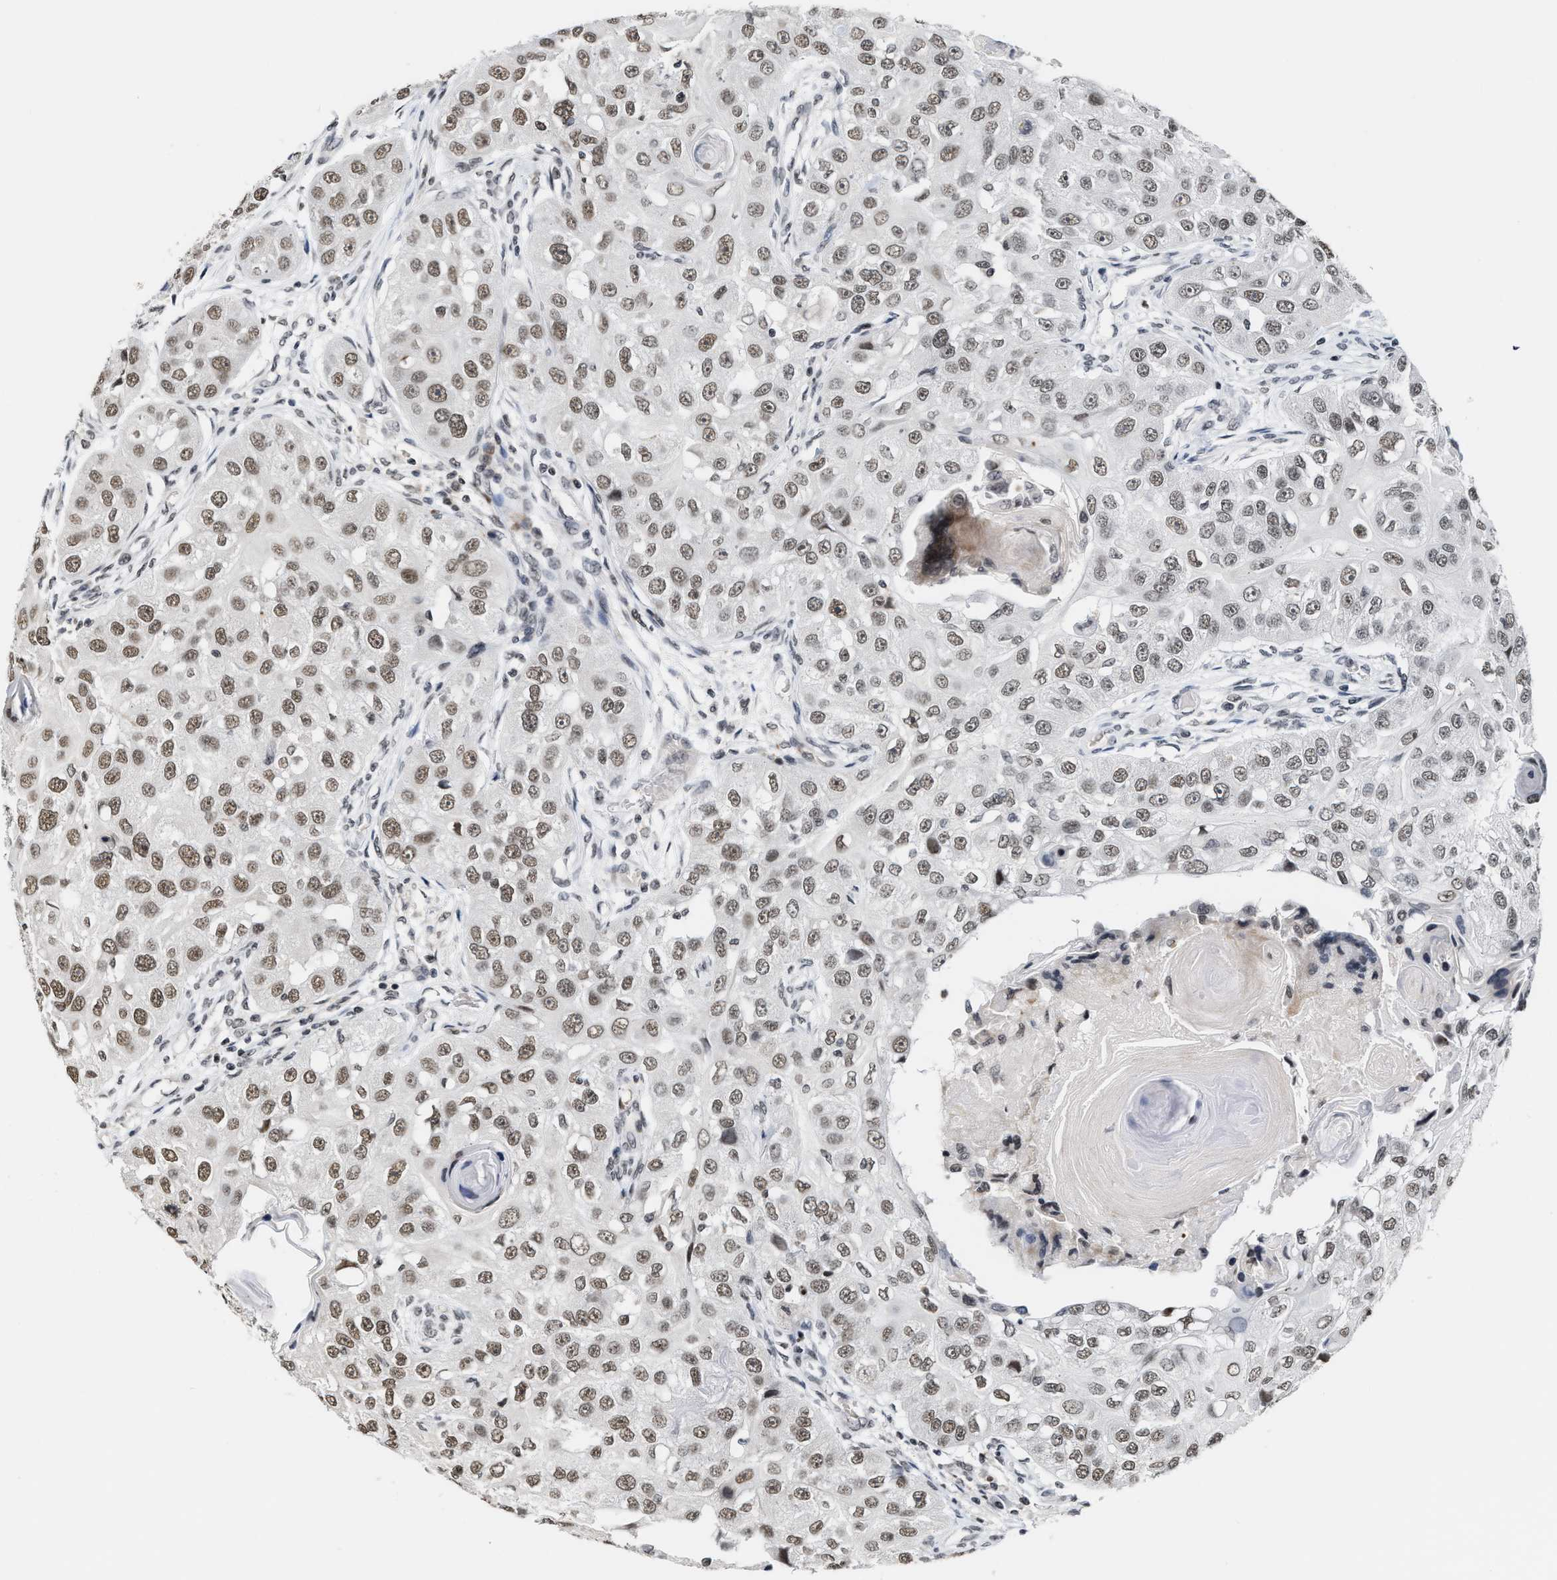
{"staining": {"intensity": "weak", "quantity": ">75%", "location": "nuclear"}, "tissue": "head and neck cancer", "cell_type": "Tumor cells", "image_type": "cancer", "snomed": [{"axis": "morphology", "description": "Normal tissue, NOS"}, {"axis": "morphology", "description": "Squamous cell carcinoma, NOS"}, {"axis": "topography", "description": "Skeletal muscle"}, {"axis": "topography", "description": "Head-Neck"}], "caption": "The immunohistochemical stain labels weak nuclear expression in tumor cells of head and neck cancer tissue.", "gene": "ANKRD6", "patient": {"sex": "male", "age": 51}}